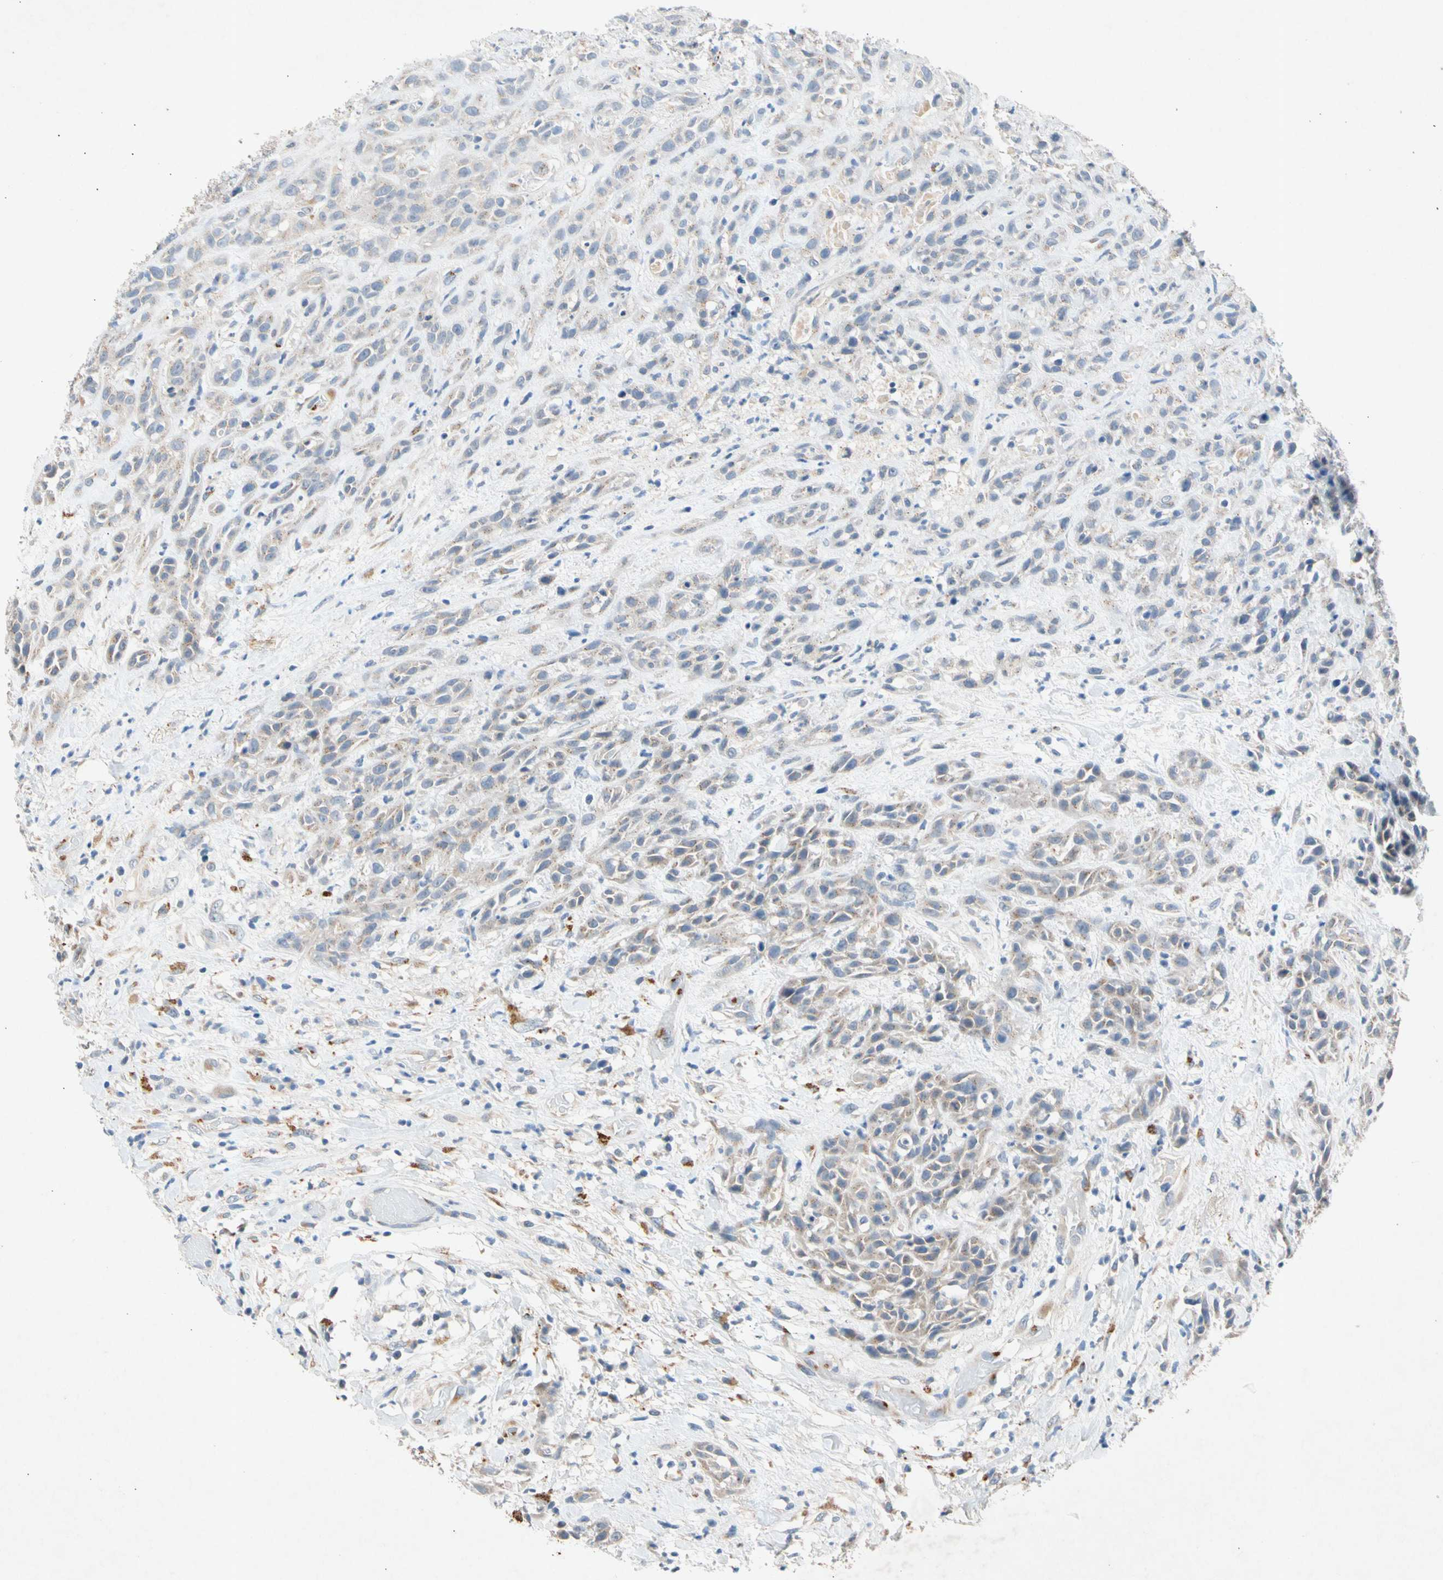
{"staining": {"intensity": "weak", "quantity": "<25%", "location": "cytoplasmic/membranous"}, "tissue": "head and neck cancer", "cell_type": "Tumor cells", "image_type": "cancer", "snomed": [{"axis": "morphology", "description": "Normal tissue, NOS"}, {"axis": "morphology", "description": "Squamous cell carcinoma, NOS"}, {"axis": "topography", "description": "Cartilage tissue"}, {"axis": "topography", "description": "Head-Neck"}], "caption": "This image is of head and neck squamous cell carcinoma stained with IHC to label a protein in brown with the nuclei are counter-stained blue. There is no staining in tumor cells.", "gene": "GASK1B", "patient": {"sex": "male", "age": 62}}